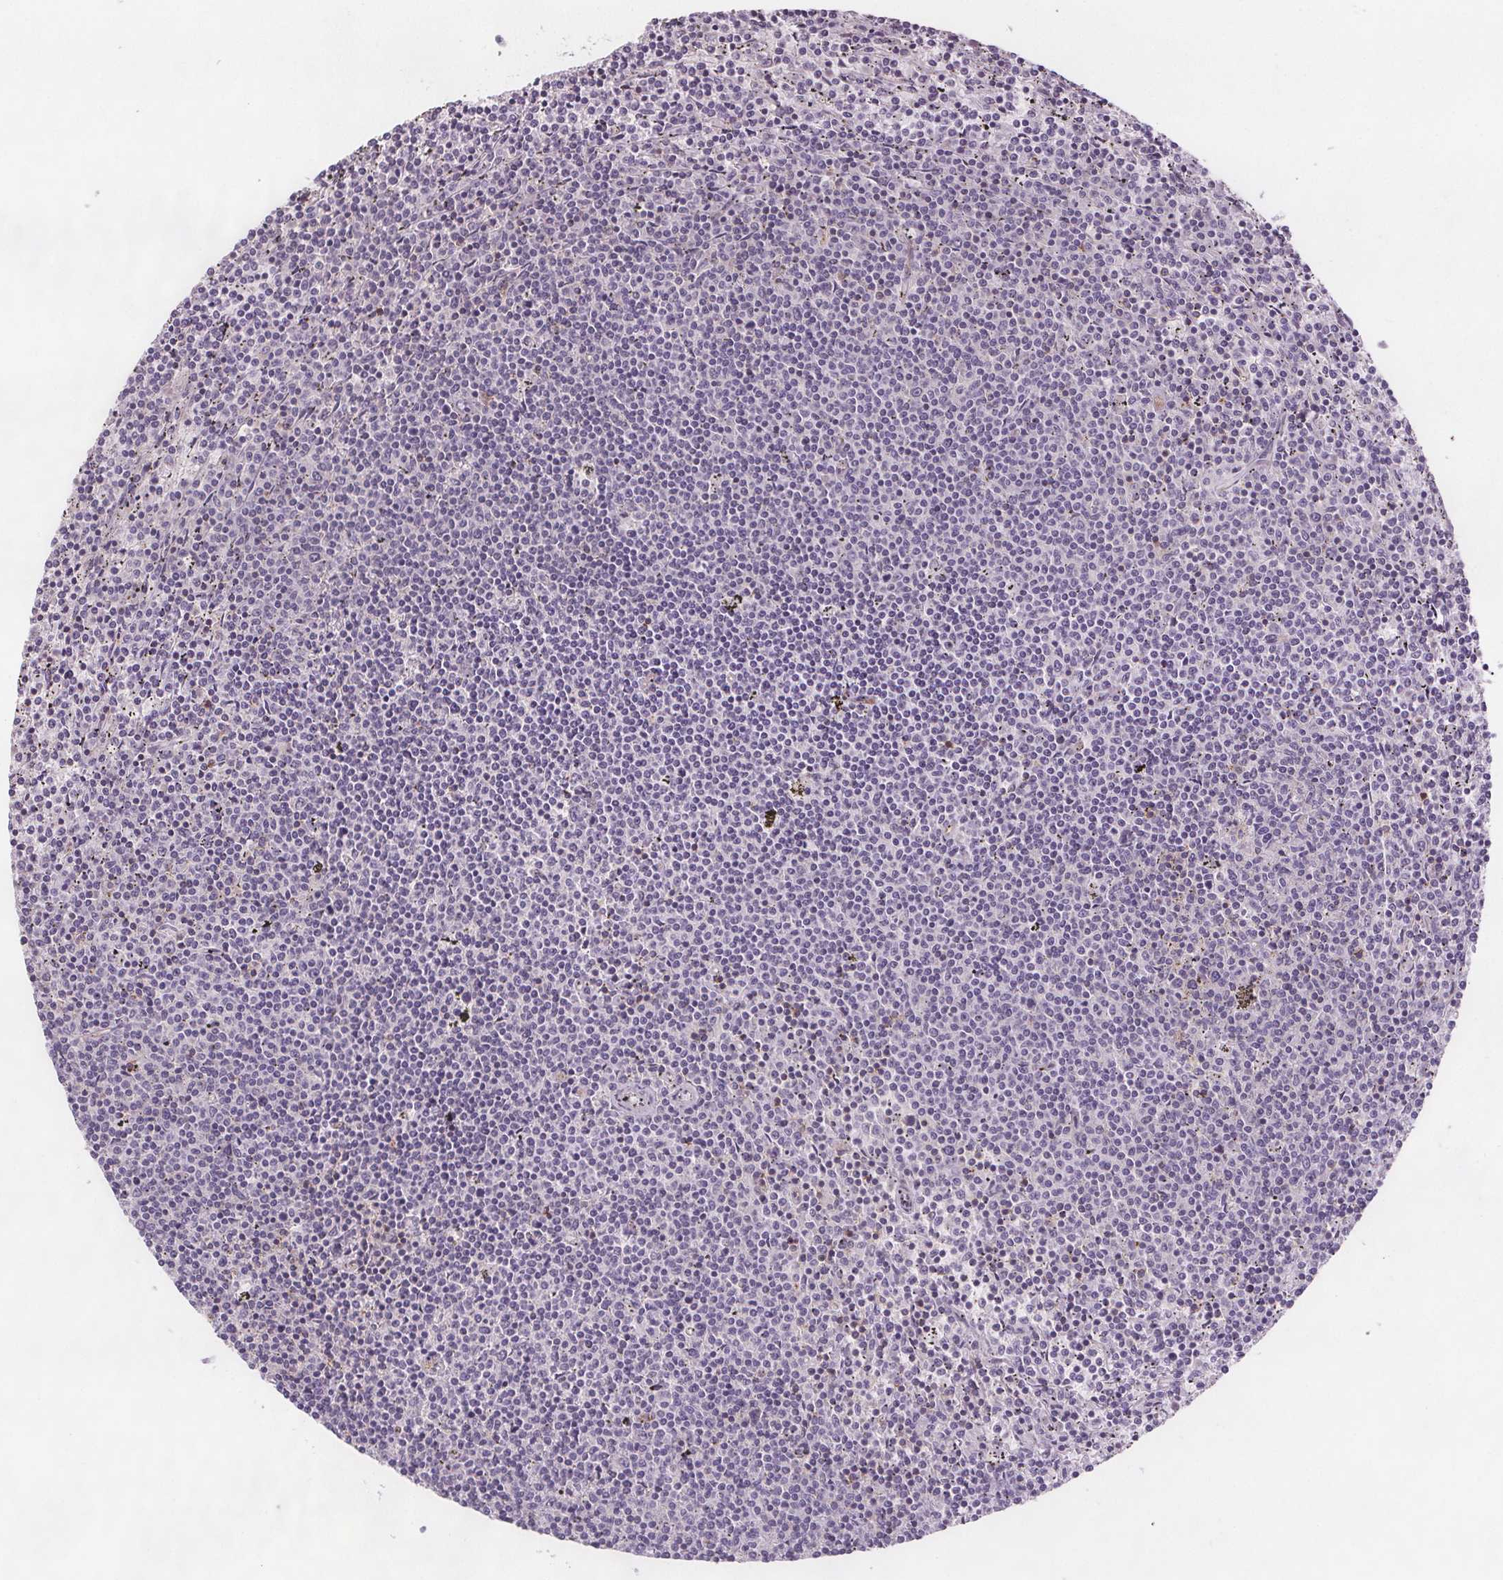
{"staining": {"intensity": "negative", "quantity": "none", "location": "none"}, "tissue": "lymphoma", "cell_type": "Tumor cells", "image_type": "cancer", "snomed": [{"axis": "morphology", "description": "Malignant lymphoma, non-Hodgkin's type, Low grade"}, {"axis": "topography", "description": "Spleen"}], "caption": "Tumor cells are negative for brown protein staining in lymphoma.", "gene": "ATP1A1", "patient": {"sex": "female", "age": 50}}